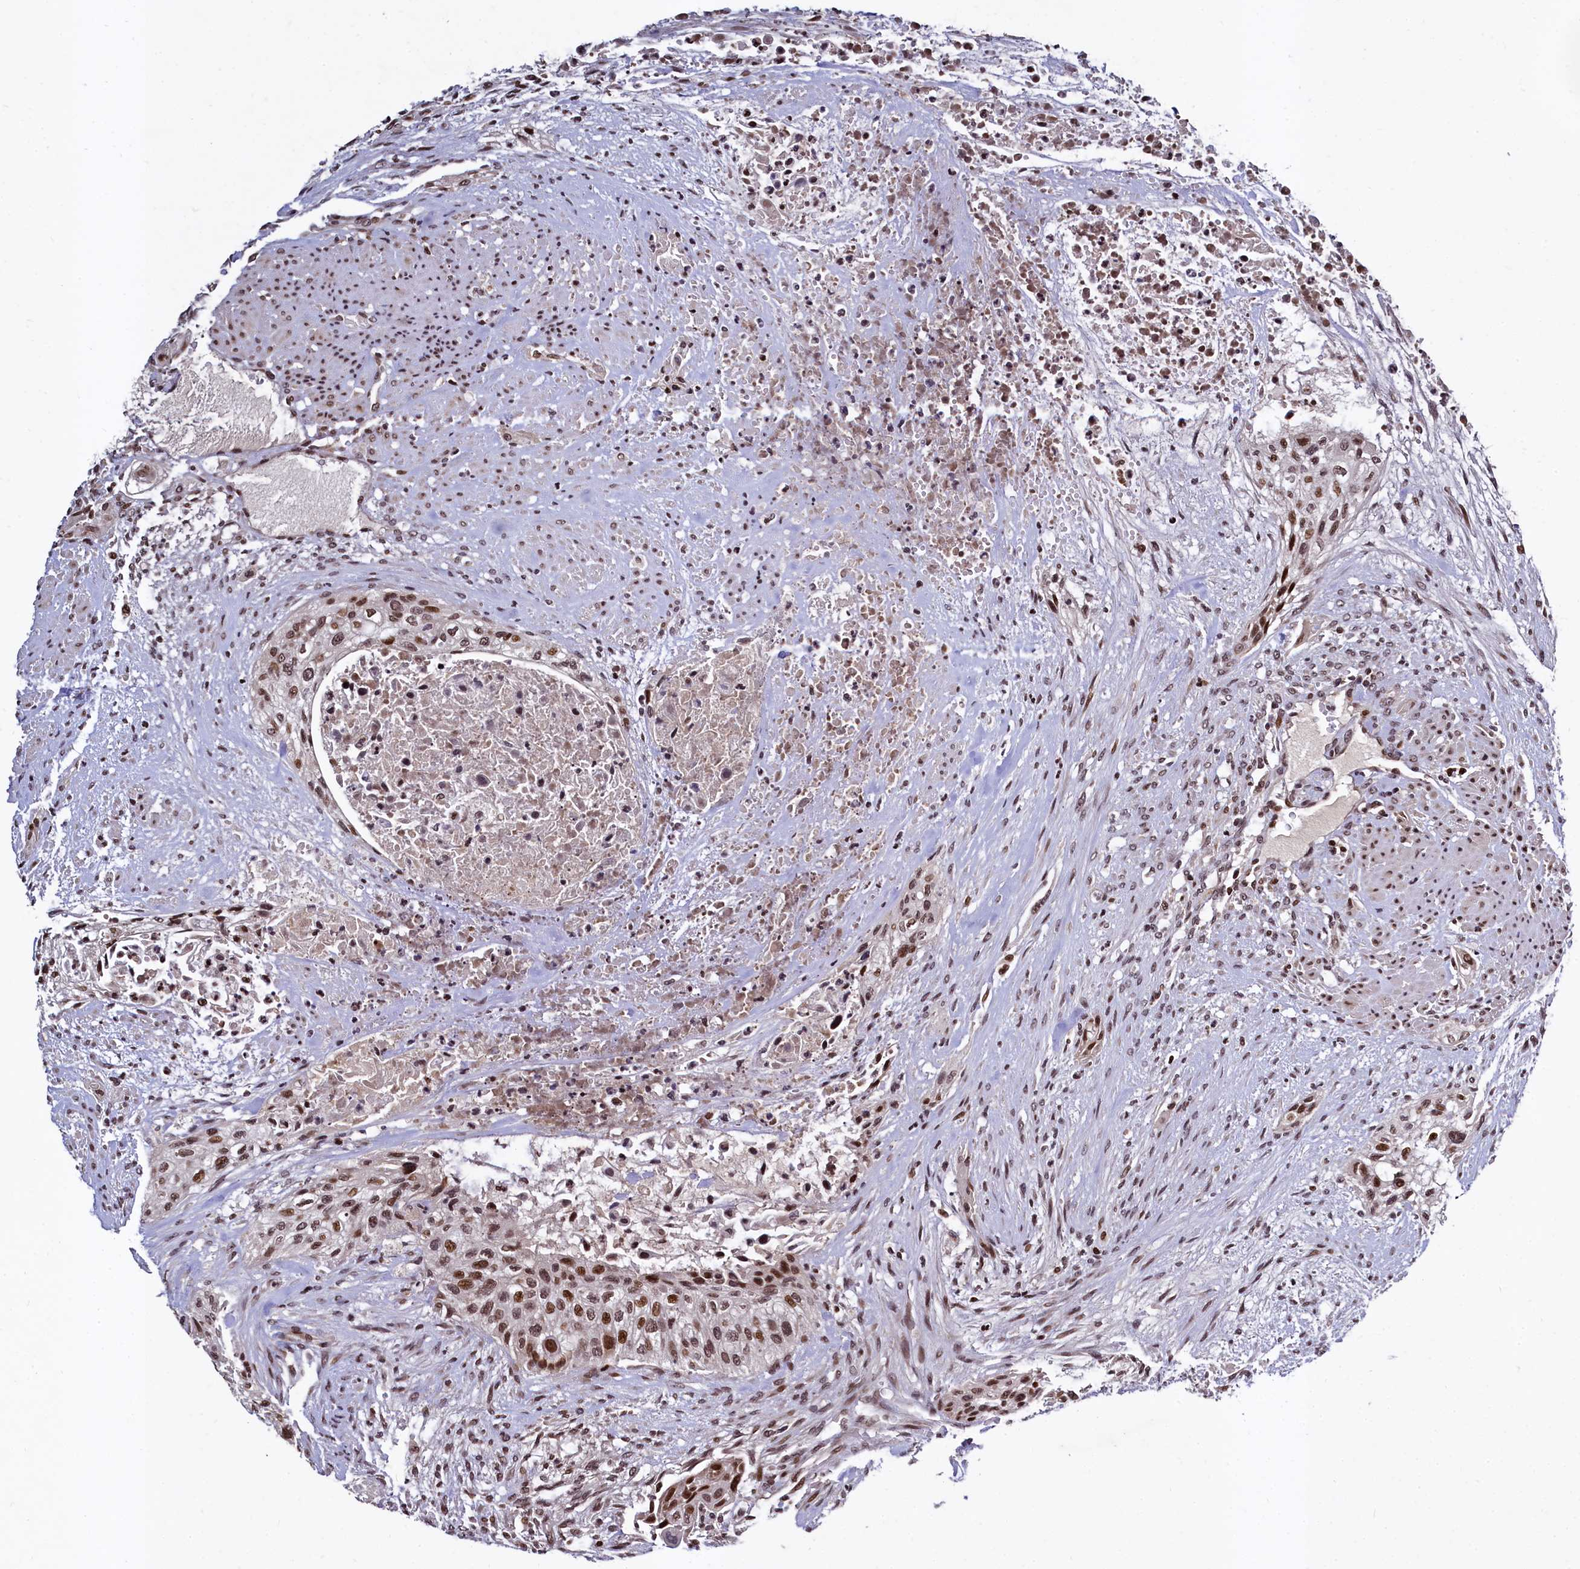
{"staining": {"intensity": "moderate", "quantity": ">75%", "location": "nuclear"}, "tissue": "urothelial cancer", "cell_type": "Tumor cells", "image_type": "cancer", "snomed": [{"axis": "morphology", "description": "Urothelial carcinoma, High grade"}, {"axis": "topography", "description": "Urinary bladder"}], "caption": "Urothelial carcinoma (high-grade) stained with immunohistochemistry exhibits moderate nuclear expression in about >75% of tumor cells. The staining is performed using DAB (3,3'-diaminobenzidine) brown chromogen to label protein expression. The nuclei are counter-stained blue using hematoxylin.", "gene": "FAM217B", "patient": {"sex": "male", "age": 35}}